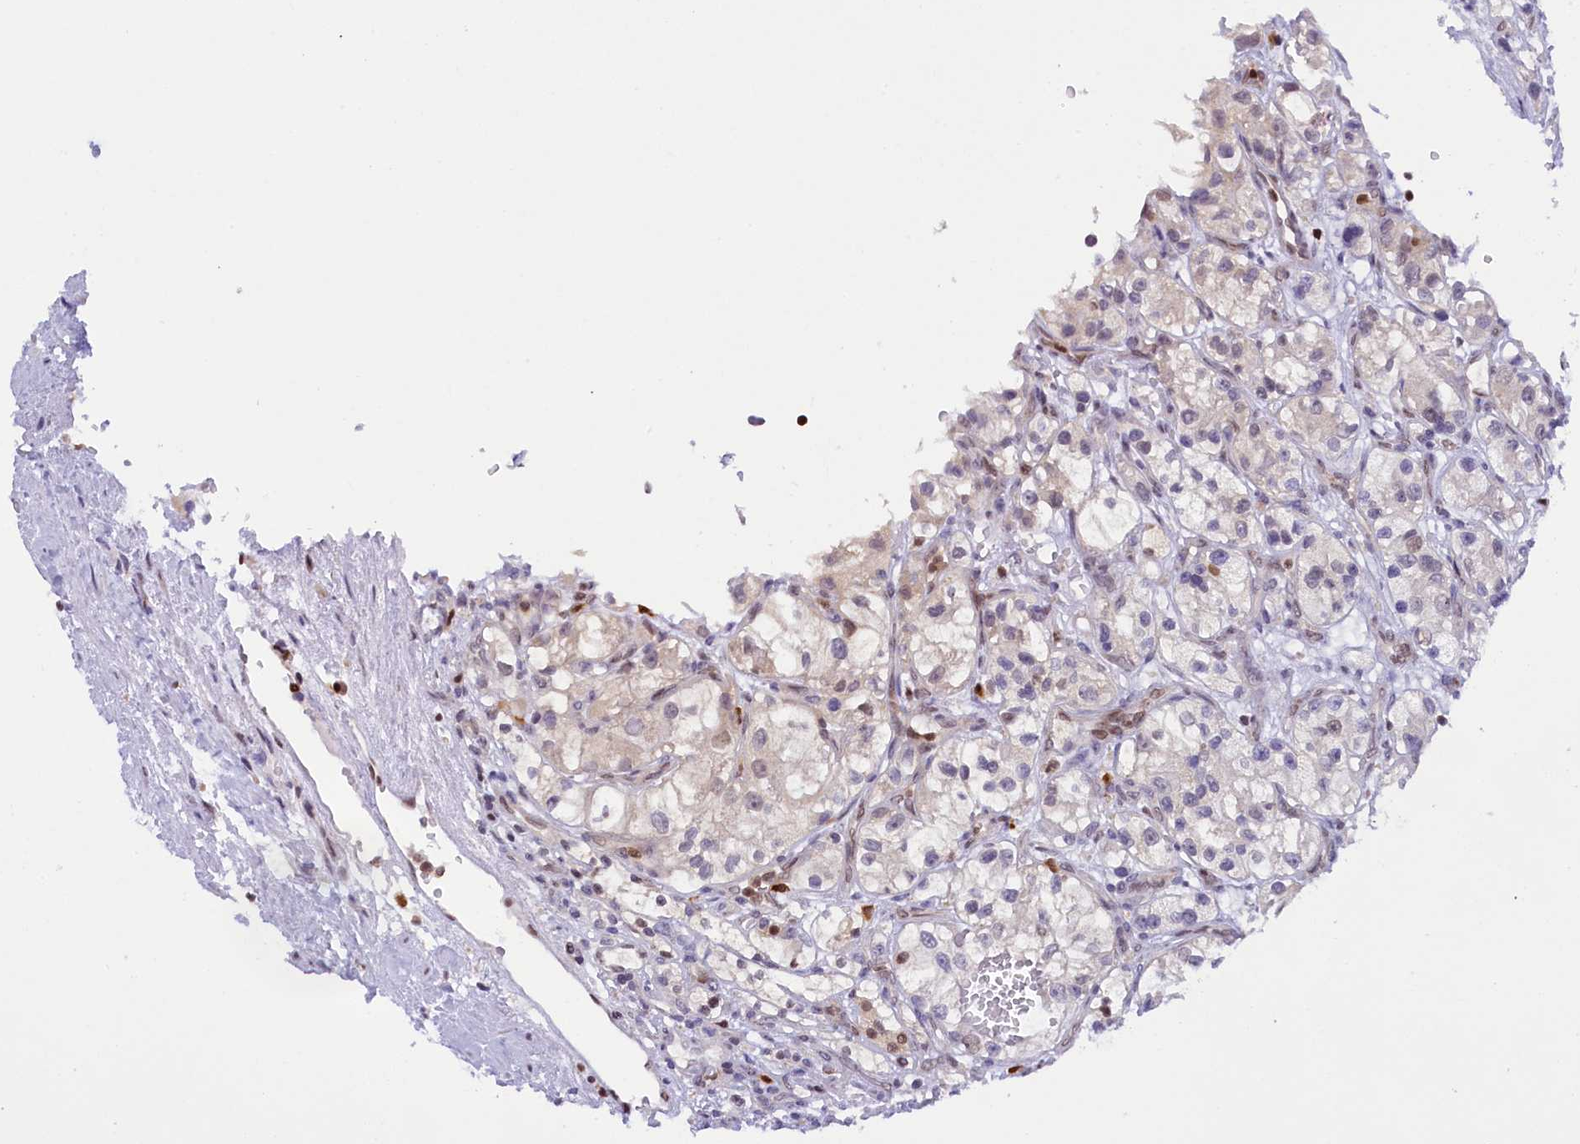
{"staining": {"intensity": "negative", "quantity": "none", "location": "none"}, "tissue": "renal cancer", "cell_type": "Tumor cells", "image_type": "cancer", "snomed": [{"axis": "morphology", "description": "Adenocarcinoma, NOS"}, {"axis": "topography", "description": "Kidney"}], "caption": "DAB immunohistochemical staining of renal adenocarcinoma demonstrates no significant expression in tumor cells.", "gene": "IZUMO2", "patient": {"sex": "female", "age": 57}}